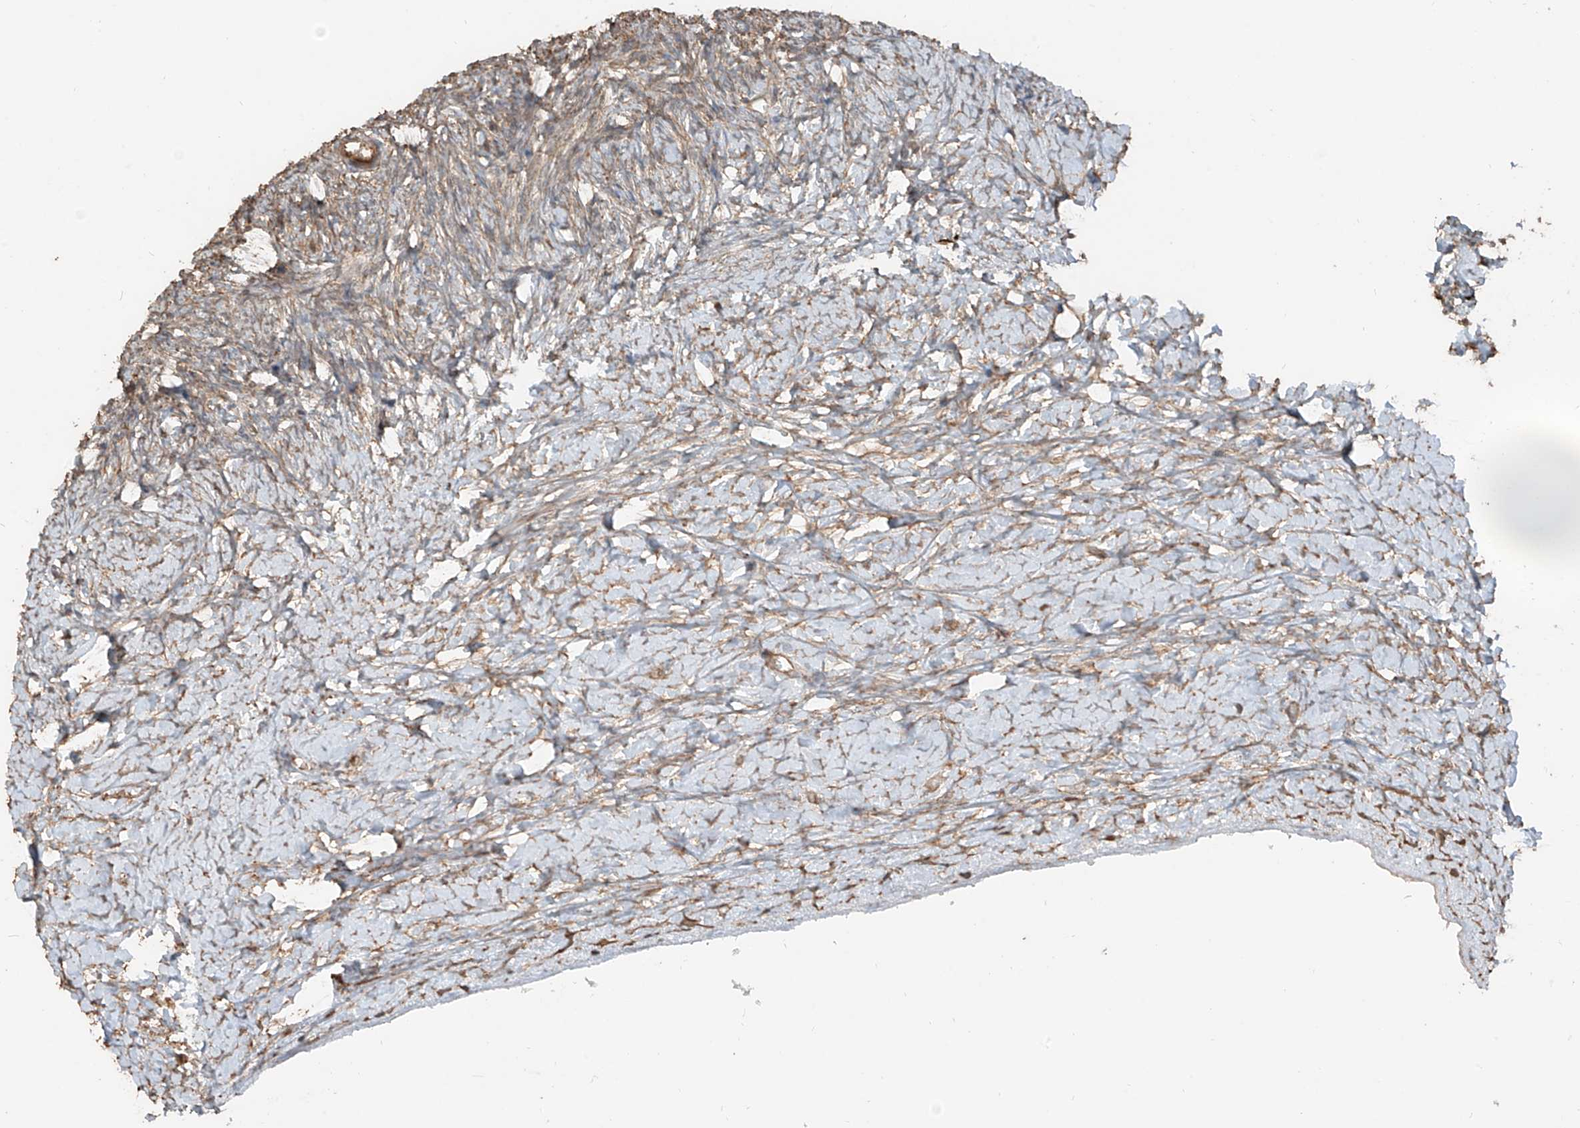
{"staining": {"intensity": "weak", "quantity": "25%-75%", "location": "cytoplasmic/membranous"}, "tissue": "ovary", "cell_type": "Ovarian stroma cells", "image_type": "normal", "snomed": [{"axis": "morphology", "description": "Normal tissue, NOS"}, {"axis": "morphology", "description": "Developmental malformation"}, {"axis": "topography", "description": "Ovary"}], "caption": "Immunohistochemical staining of normal human ovary exhibits 25%-75% levels of weak cytoplasmic/membranous protein expression in about 25%-75% of ovarian stroma cells.", "gene": "ANKZF1", "patient": {"sex": "female", "age": 39}}